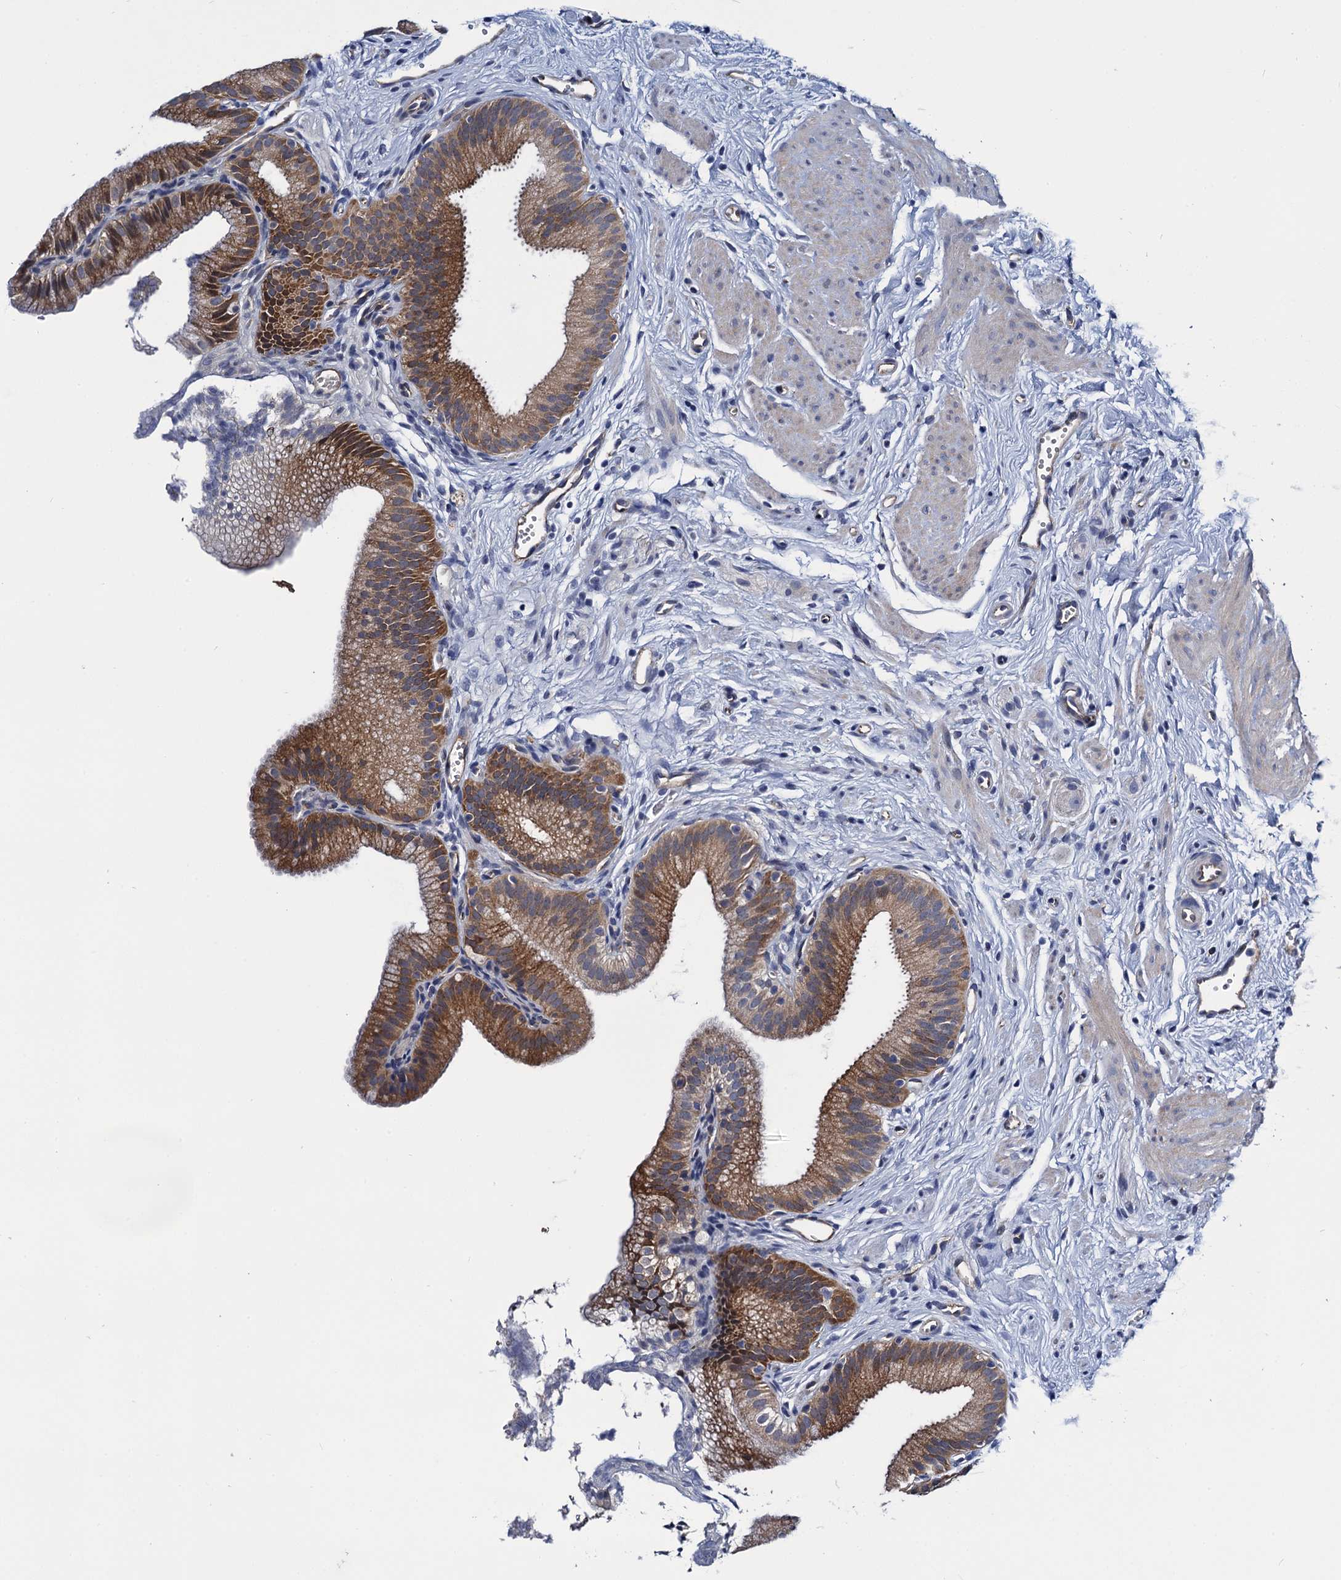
{"staining": {"intensity": "moderate", "quantity": ">75%", "location": "cytoplasmic/membranous"}, "tissue": "gallbladder", "cell_type": "Glandular cells", "image_type": "normal", "snomed": [{"axis": "morphology", "description": "Normal tissue, NOS"}, {"axis": "topography", "description": "Gallbladder"}, {"axis": "topography", "description": "Peripheral nerve tissue"}], "caption": "Moderate cytoplasmic/membranous staining is seen in about >75% of glandular cells in unremarkable gallbladder. (Brightfield microscopy of DAB IHC at high magnification).", "gene": "PGLS", "patient": {"sex": "male", "age": 38}}